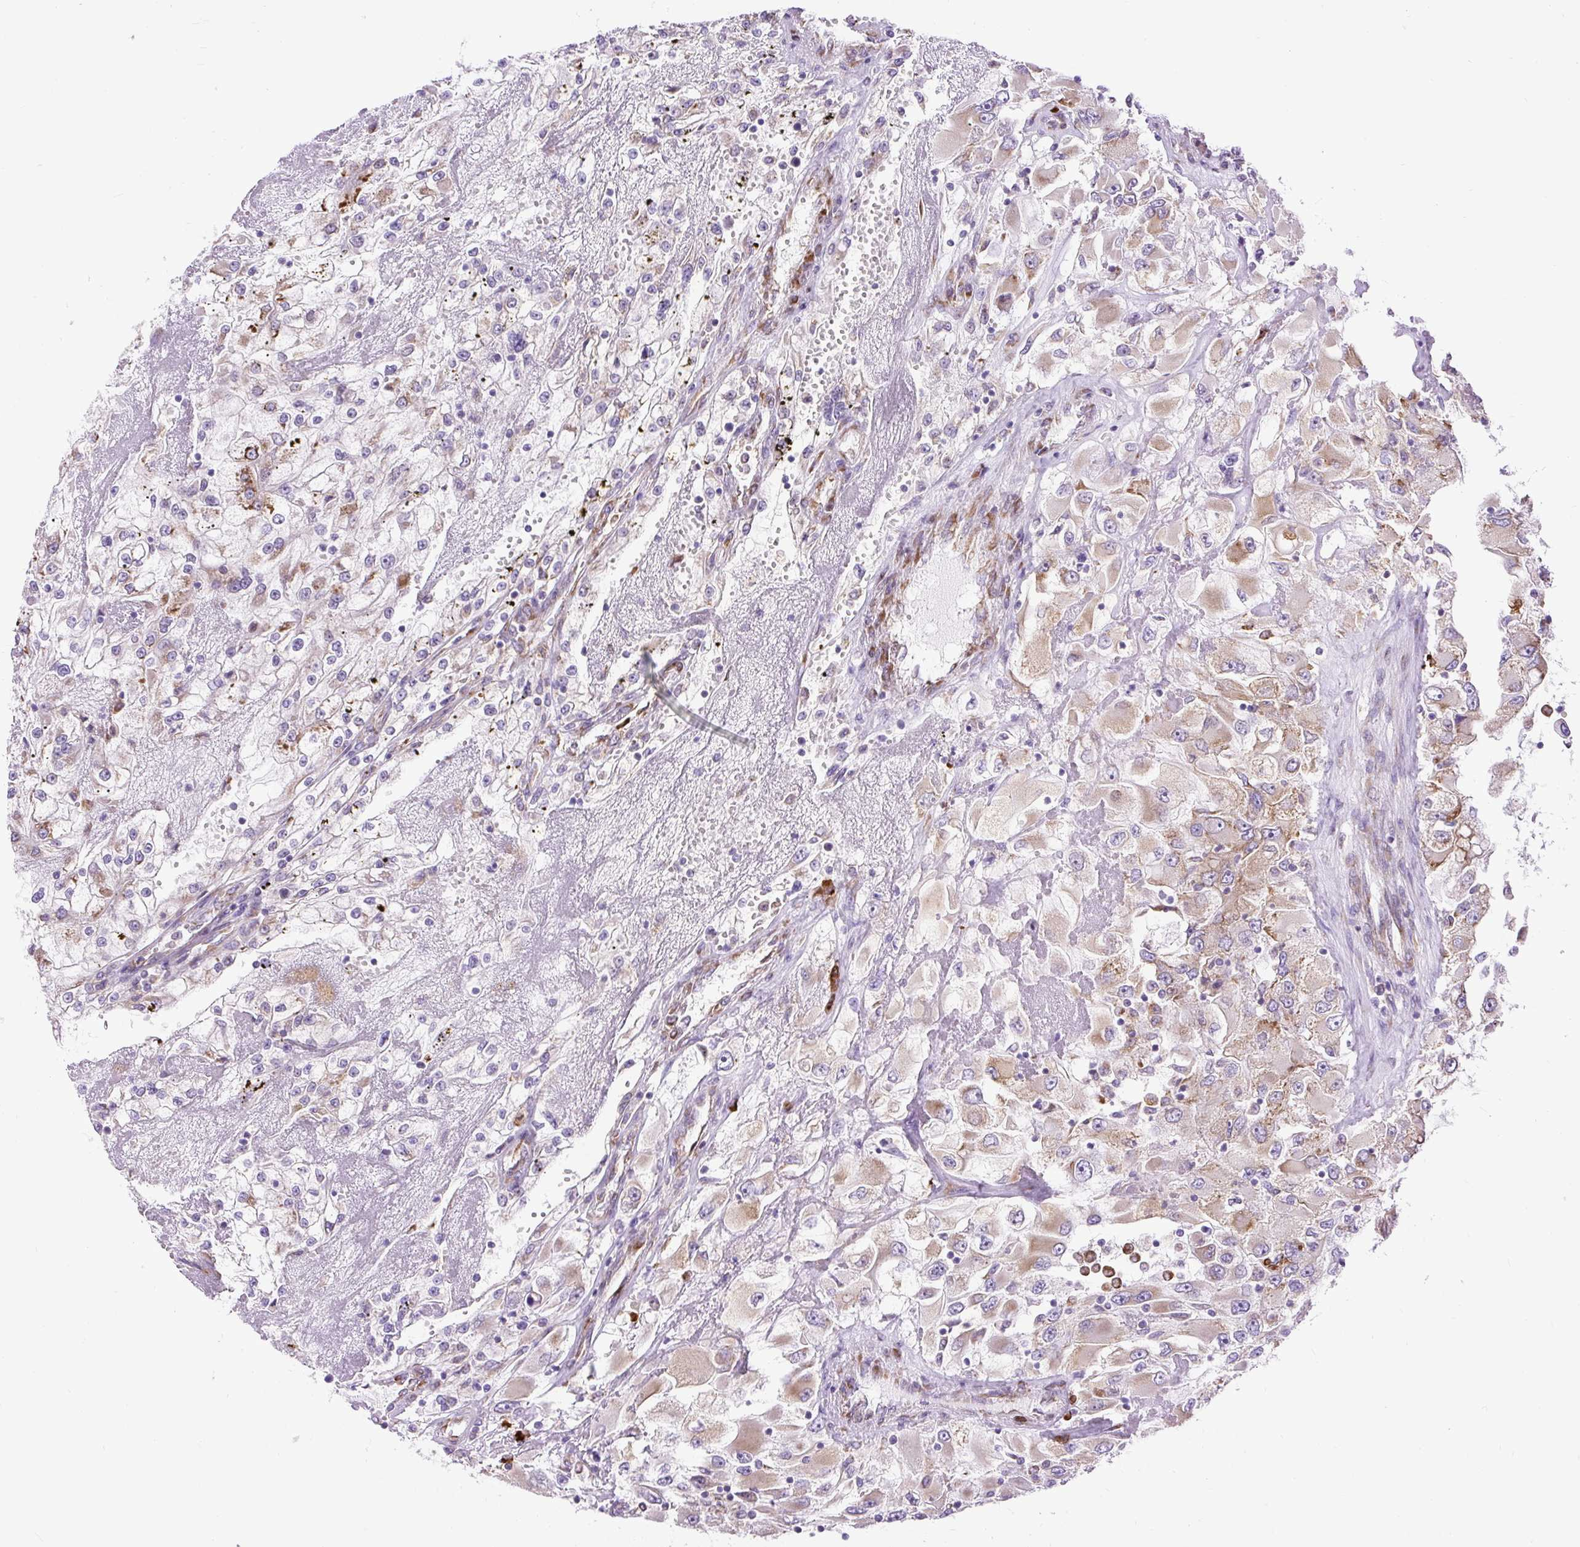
{"staining": {"intensity": "moderate", "quantity": "25%-75%", "location": "cytoplasmic/membranous"}, "tissue": "renal cancer", "cell_type": "Tumor cells", "image_type": "cancer", "snomed": [{"axis": "morphology", "description": "Adenocarcinoma, NOS"}, {"axis": "topography", "description": "Kidney"}], "caption": "Moderate cytoplasmic/membranous staining for a protein is identified in approximately 25%-75% of tumor cells of renal adenocarcinoma using IHC.", "gene": "DDOST", "patient": {"sex": "female", "age": 52}}